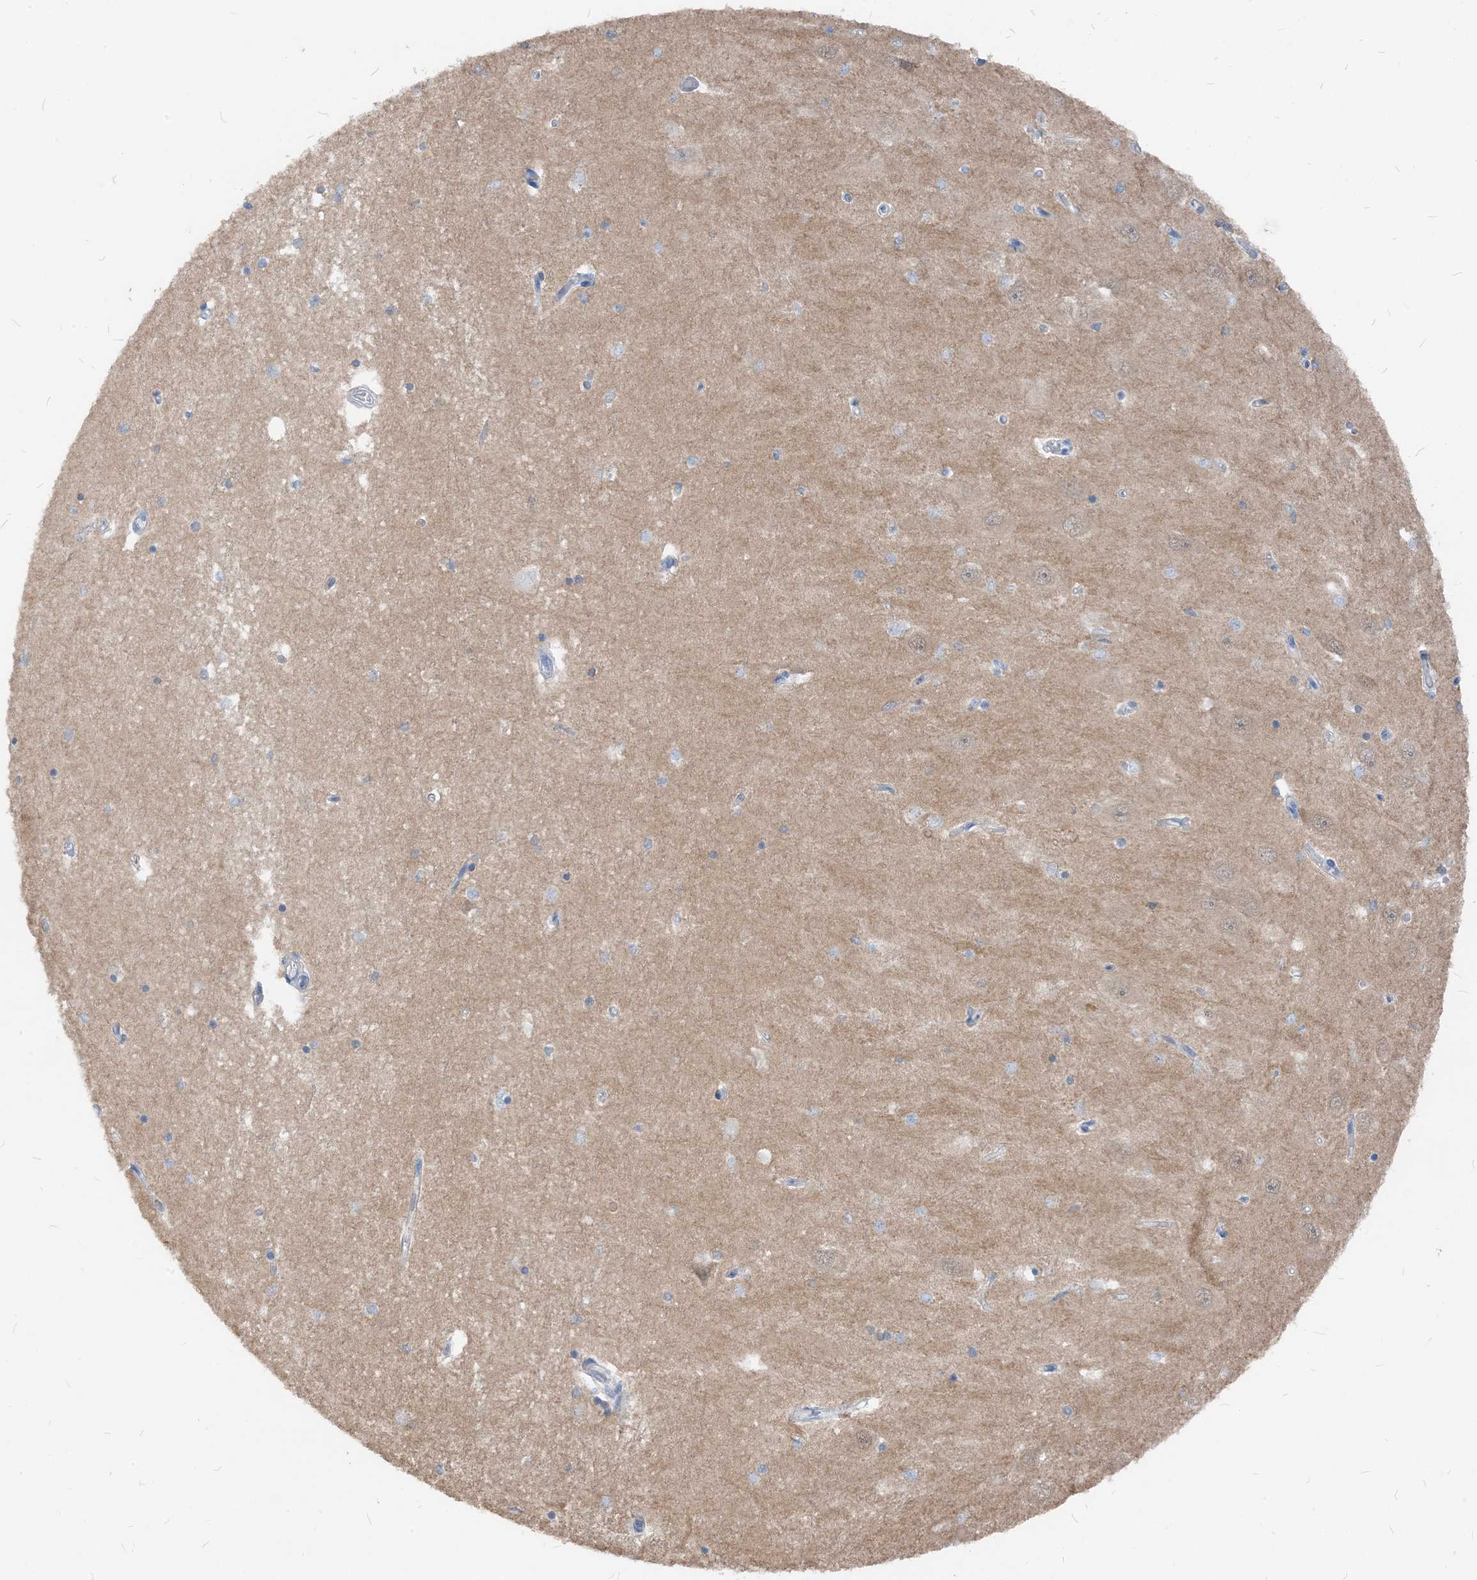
{"staining": {"intensity": "negative", "quantity": "none", "location": "none"}, "tissue": "hippocampus", "cell_type": "Glial cells", "image_type": "normal", "snomed": [{"axis": "morphology", "description": "Normal tissue, NOS"}, {"axis": "topography", "description": "Hippocampus"}], "caption": "DAB (3,3'-diaminobenzidine) immunohistochemical staining of unremarkable human hippocampus demonstrates no significant positivity in glial cells. (IHC, brightfield microscopy, high magnification).", "gene": "NCOA7", "patient": {"sex": "male", "age": 45}}